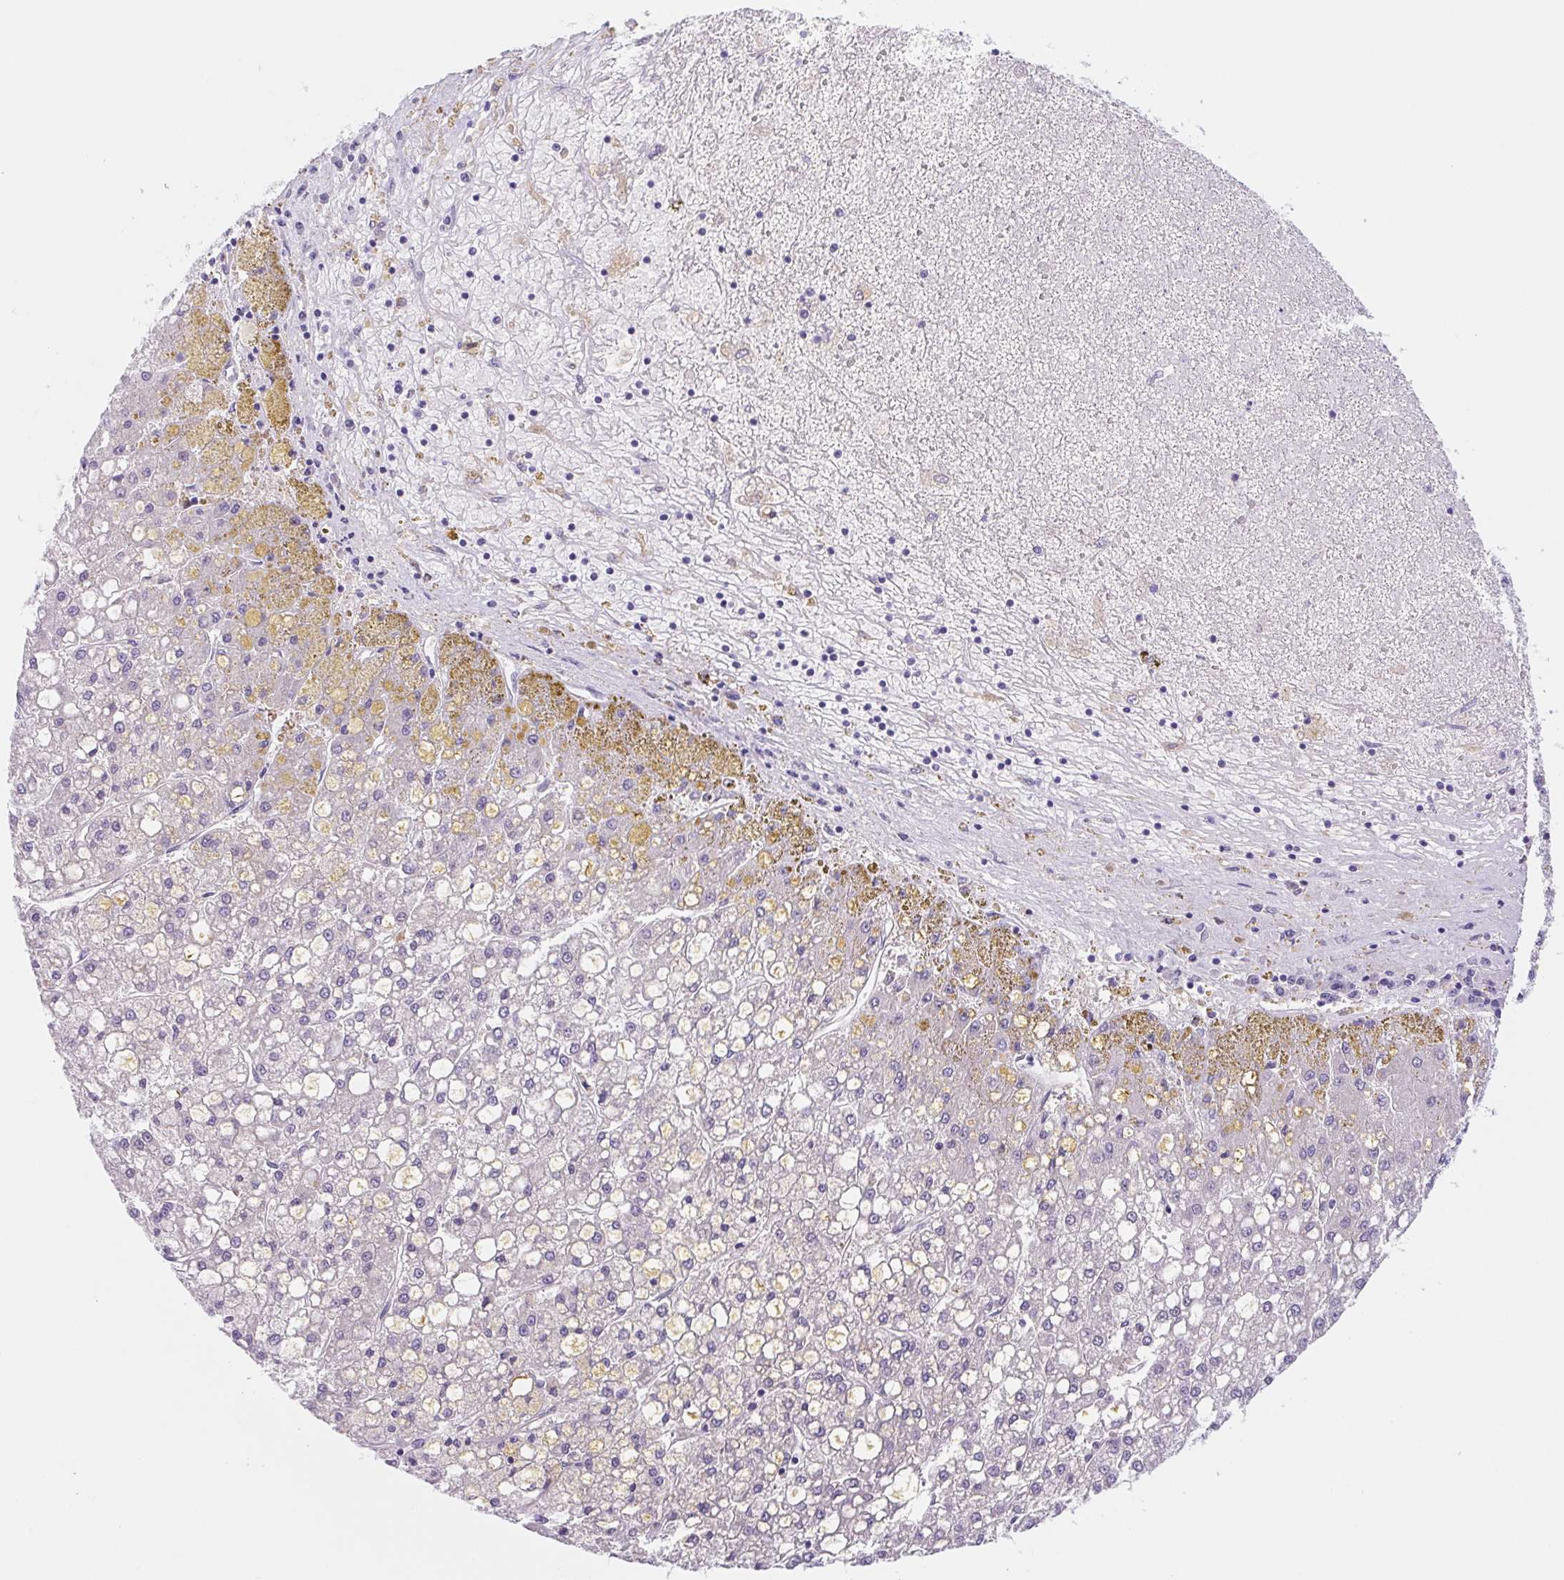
{"staining": {"intensity": "negative", "quantity": "none", "location": "none"}, "tissue": "liver cancer", "cell_type": "Tumor cells", "image_type": "cancer", "snomed": [{"axis": "morphology", "description": "Carcinoma, Hepatocellular, NOS"}, {"axis": "topography", "description": "Liver"}], "caption": "This is an immunohistochemistry micrograph of liver cancer. There is no staining in tumor cells.", "gene": "DYNC2LI1", "patient": {"sex": "male", "age": 67}}